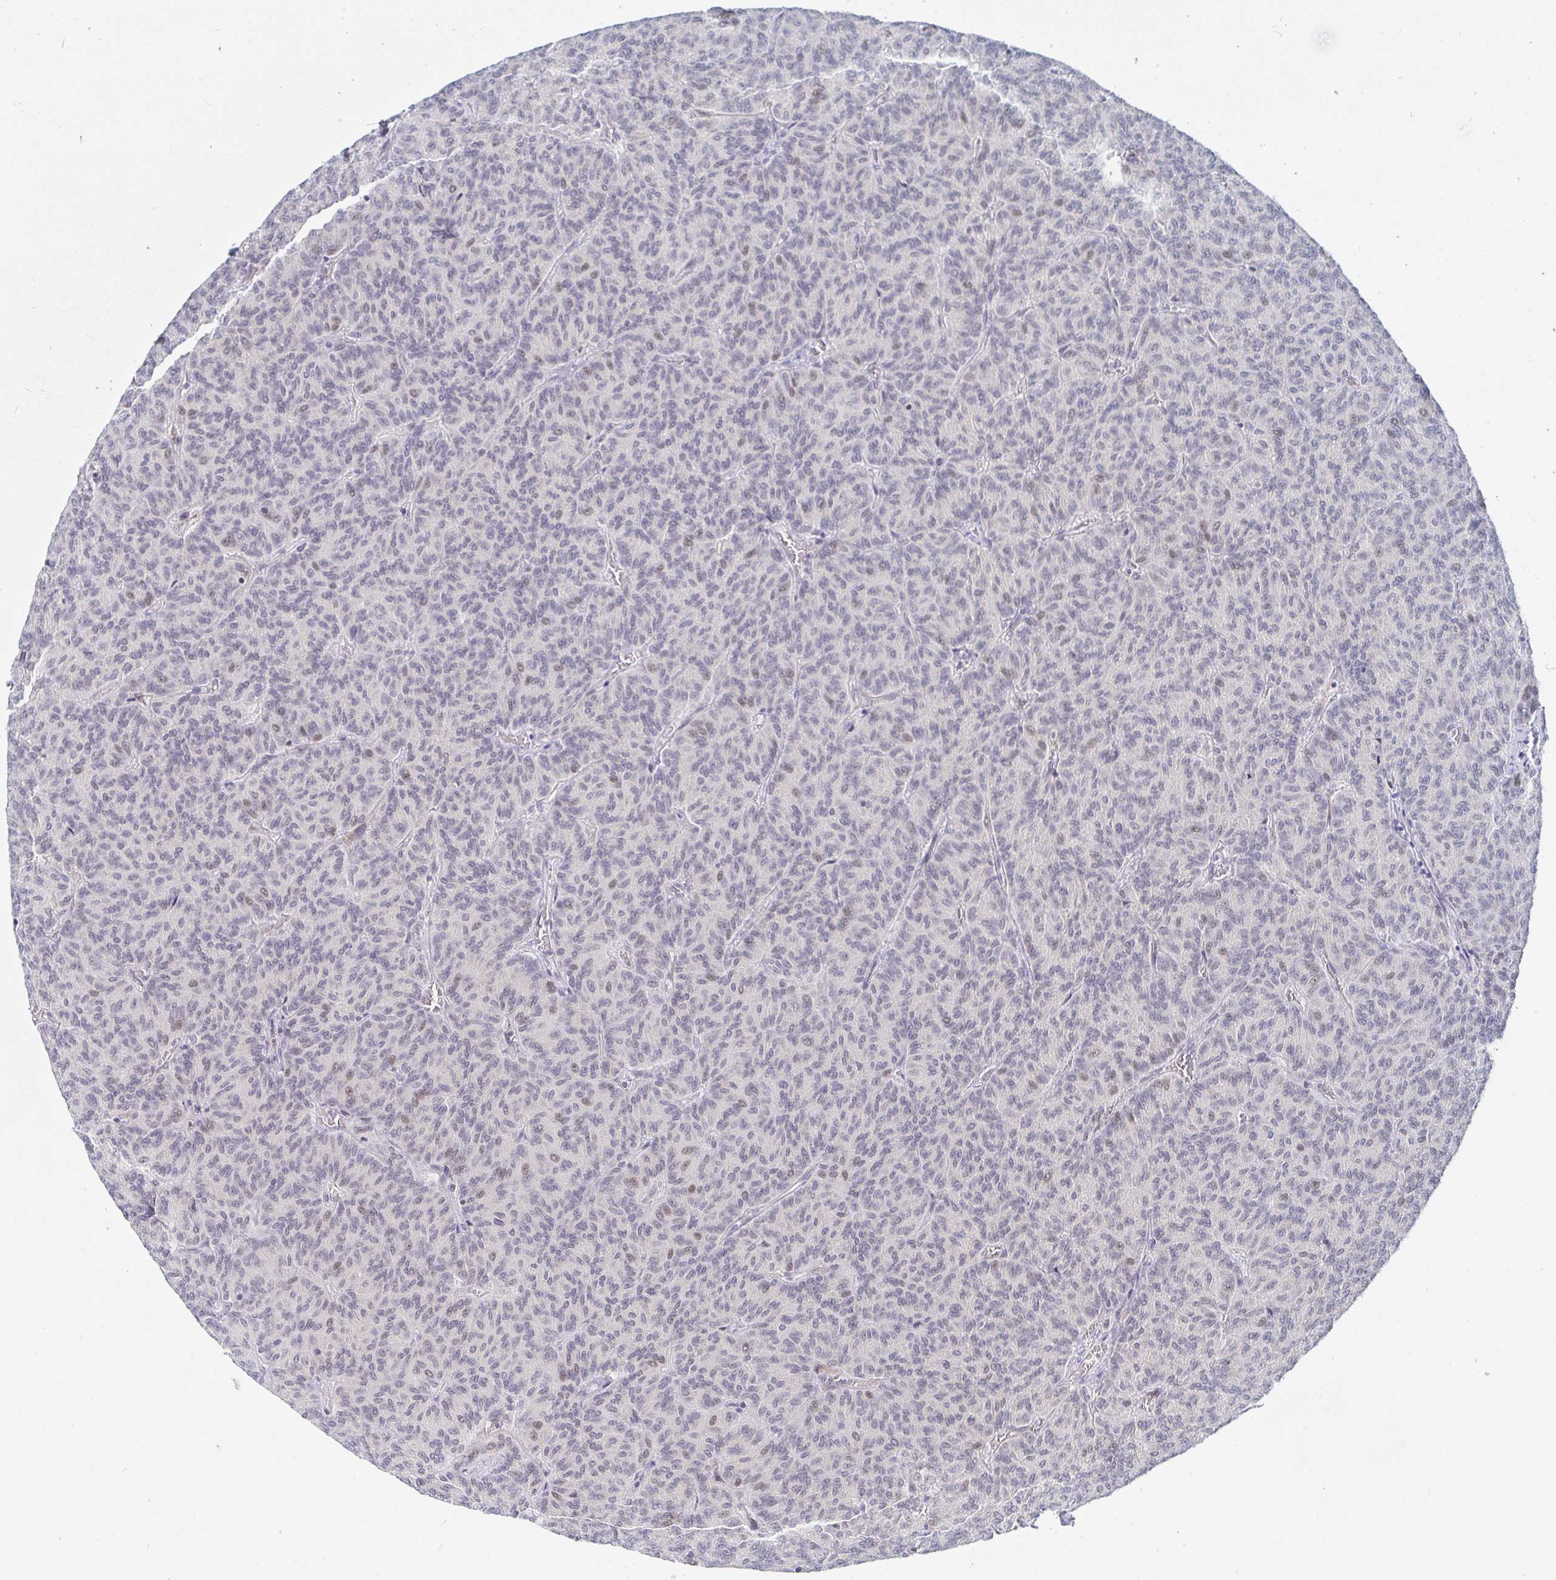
{"staining": {"intensity": "weak", "quantity": "<25%", "location": "nuclear"}, "tissue": "carcinoid", "cell_type": "Tumor cells", "image_type": "cancer", "snomed": [{"axis": "morphology", "description": "Carcinoid, malignant, NOS"}, {"axis": "topography", "description": "Lung"}], "caption": "Human carcinoid stained for a protein using immunohistochemistry (IHC) exhibits no staining in tumor cells.", "gene": "COL28A1", "patient": {"sex": "male", "age": 61}}